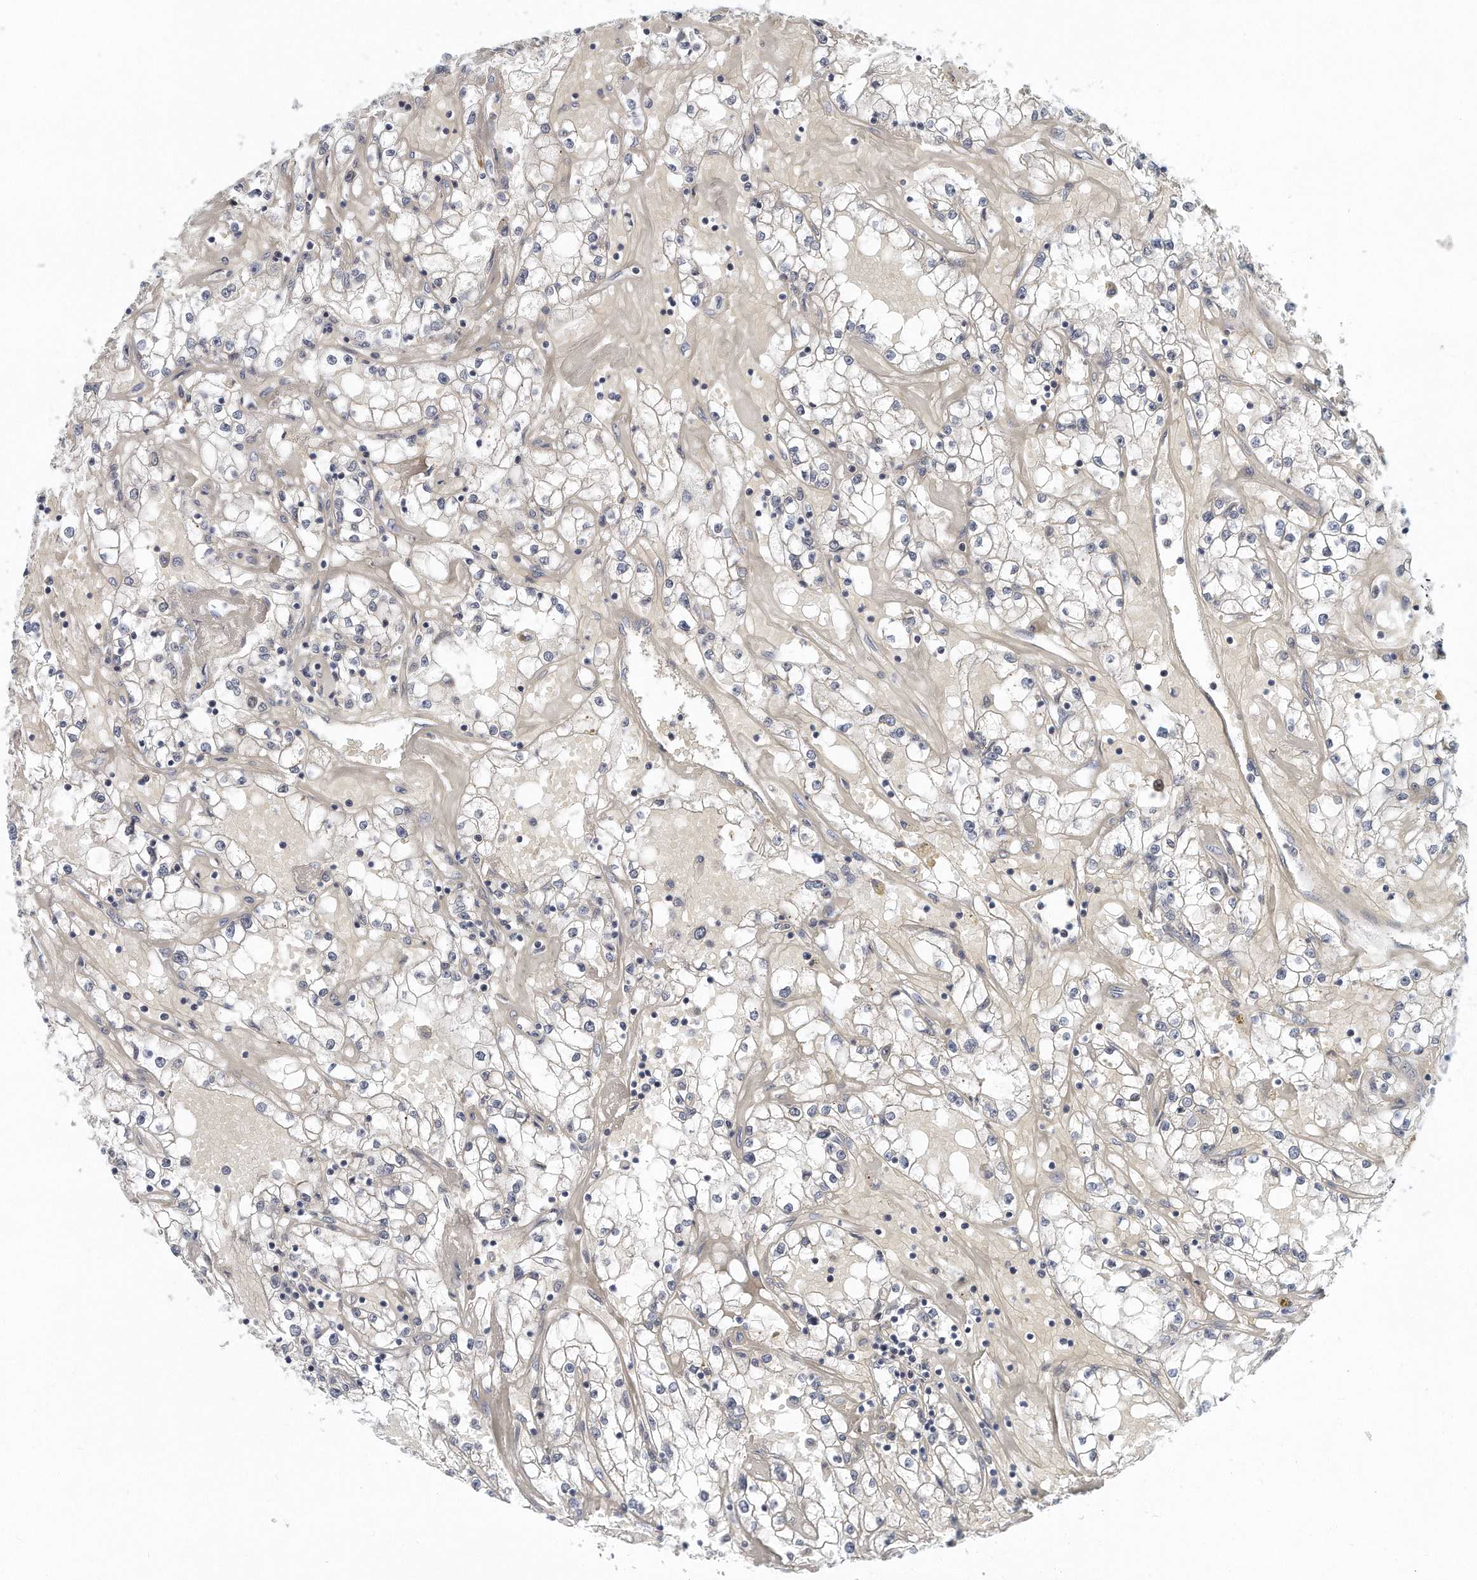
{"staining": {"intensity": "negative", "quantity": "none", "location": "none"}, "tissue": "renal cancer", "cell_type": "Tumor cells", "image_type": "cancer", "snomed": [{"axis": "morphology", "description": "Adenocarcinoma, NOS"}, {"axis": "topography", "description": "Kidney"}], "caption": "Immunohistochemical staining of human renal adenocarcinoma reveals no significant staining in tumor cells.", "gene": "VLDLR", "patient": {"sex": "male", "age": 56}}